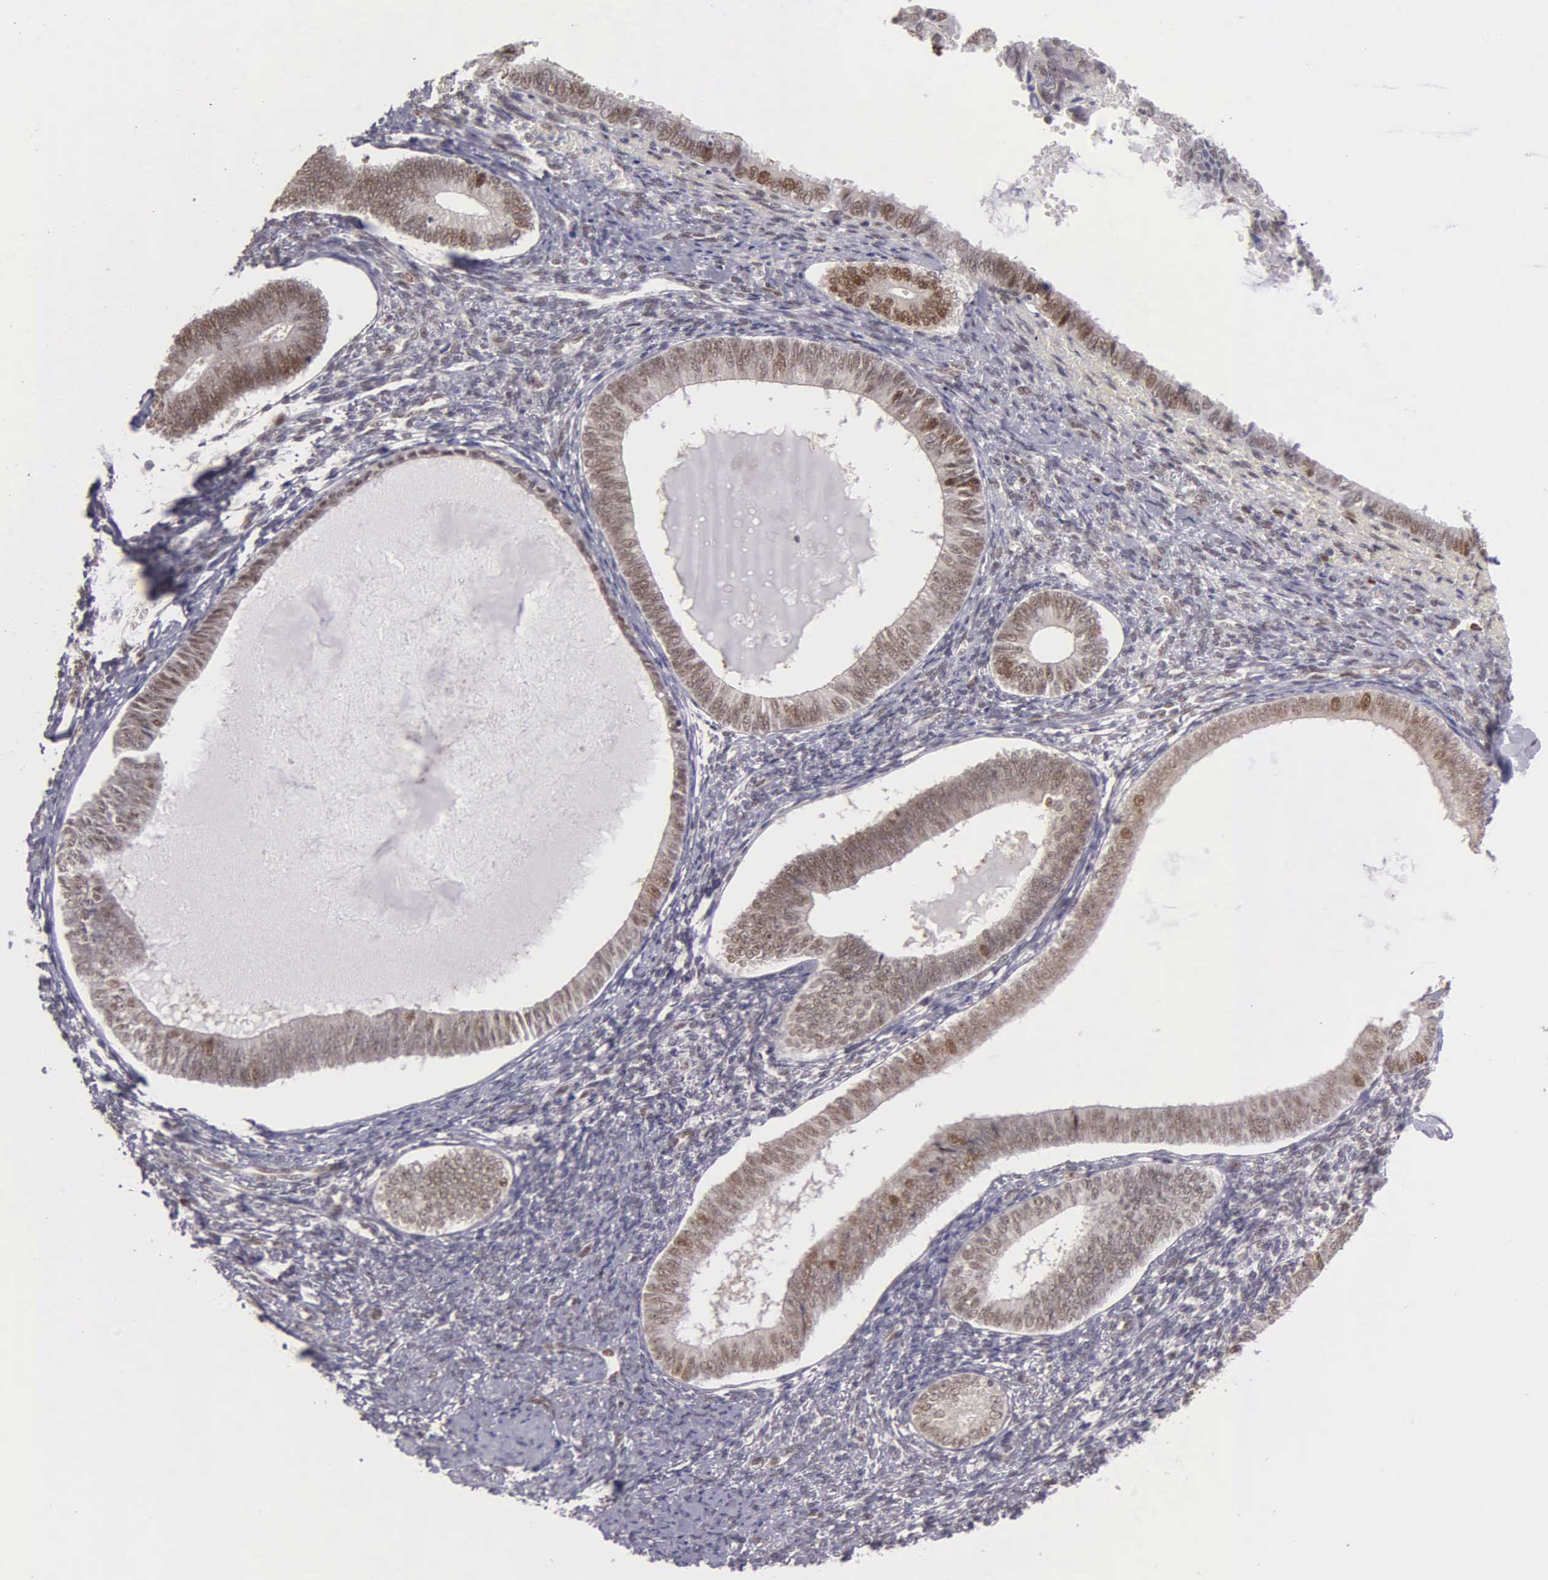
{"staining": {"intensity": "weak", "quantity": "<25%", "location": "nuclear"}, "tissue": "endometrium", "cell_type": "Cells in endometrial stroma", "image_type": "normal", "snomed": [{"axis": "morphology", "description": "Normal tissue, NOS"}, {"axis": "topography", "description": "Endometrium"}], "caption": "This image is of unremarkable endometrium stained with immunohistochemistry to label a protein in brown with the nuclei are counter-stained blue. There is no expression in cells in endometrial stroma. (Stains: DAB (3,3'-diaminobenzidine) immunohistochemistry with hematoxylin counter stain, Microscopy: brightfield microscopy at high magnification).", "gene": "UBR7", "patient": {"sex": "female", "age": 82}}